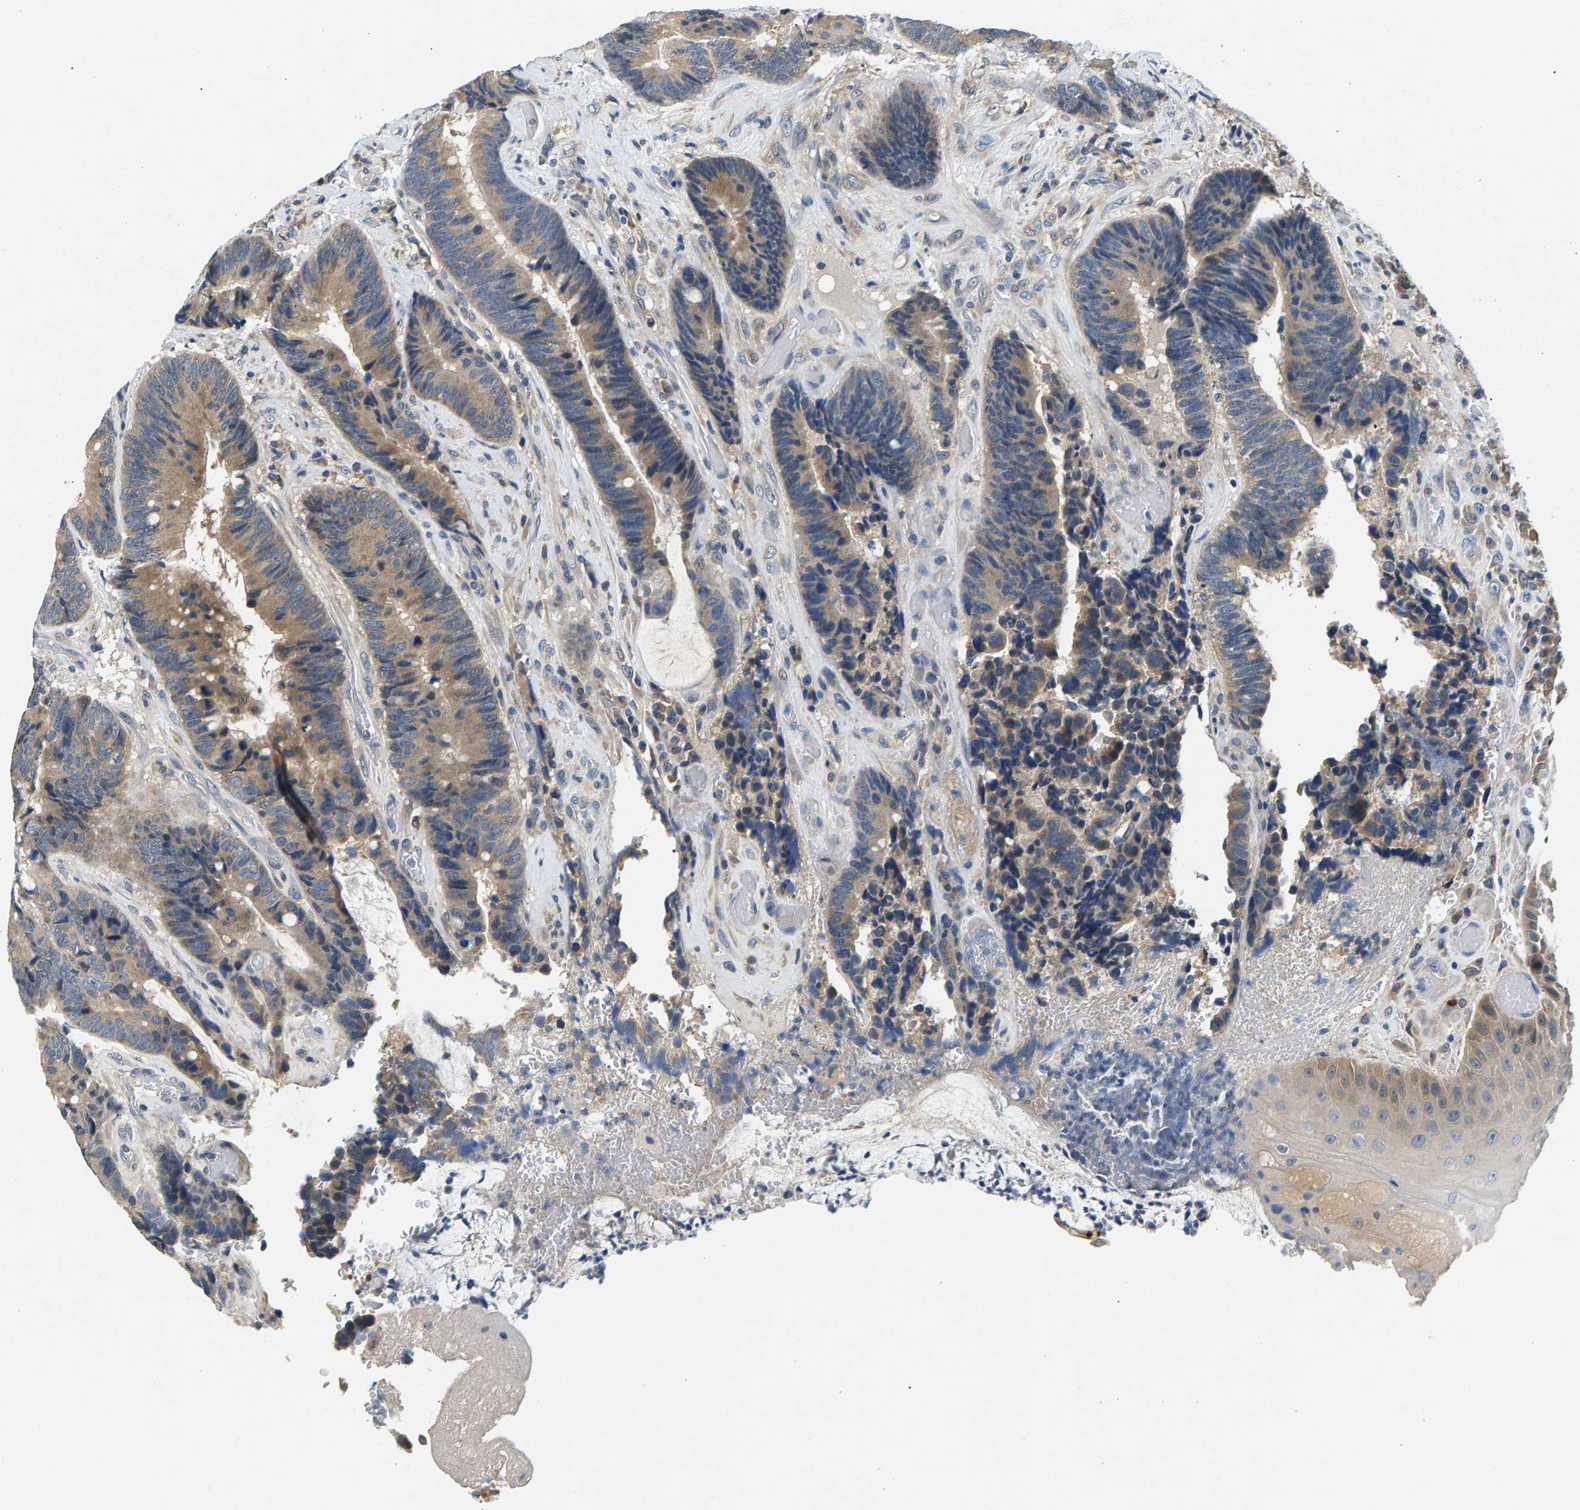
{"staining": {"intensity": "weak", "quantity": ">75%", "location": "cytoplasmic/membranous"}, "tissue": "colorectal cancer", "cell_type": "Tumor cells", "image_type": "cancer", "snomed": [{"axis": "morphology", "description": "Adenocarcinoma, NOS"}, {"axis": "topography", "description": "Rectum"}, {"axis": "topography", "description": "Anal"}], "caption": "This image demonstrates adenocarcinoma (colorectal) stained with IHC to label a protein in brown. The cytoplasmic/membranous of tumor cells show weak positivity for the protein. Nuclei are counter-stained blue.", "gene": "NT5C", "patient": {"sex": "female", "age": 89}}